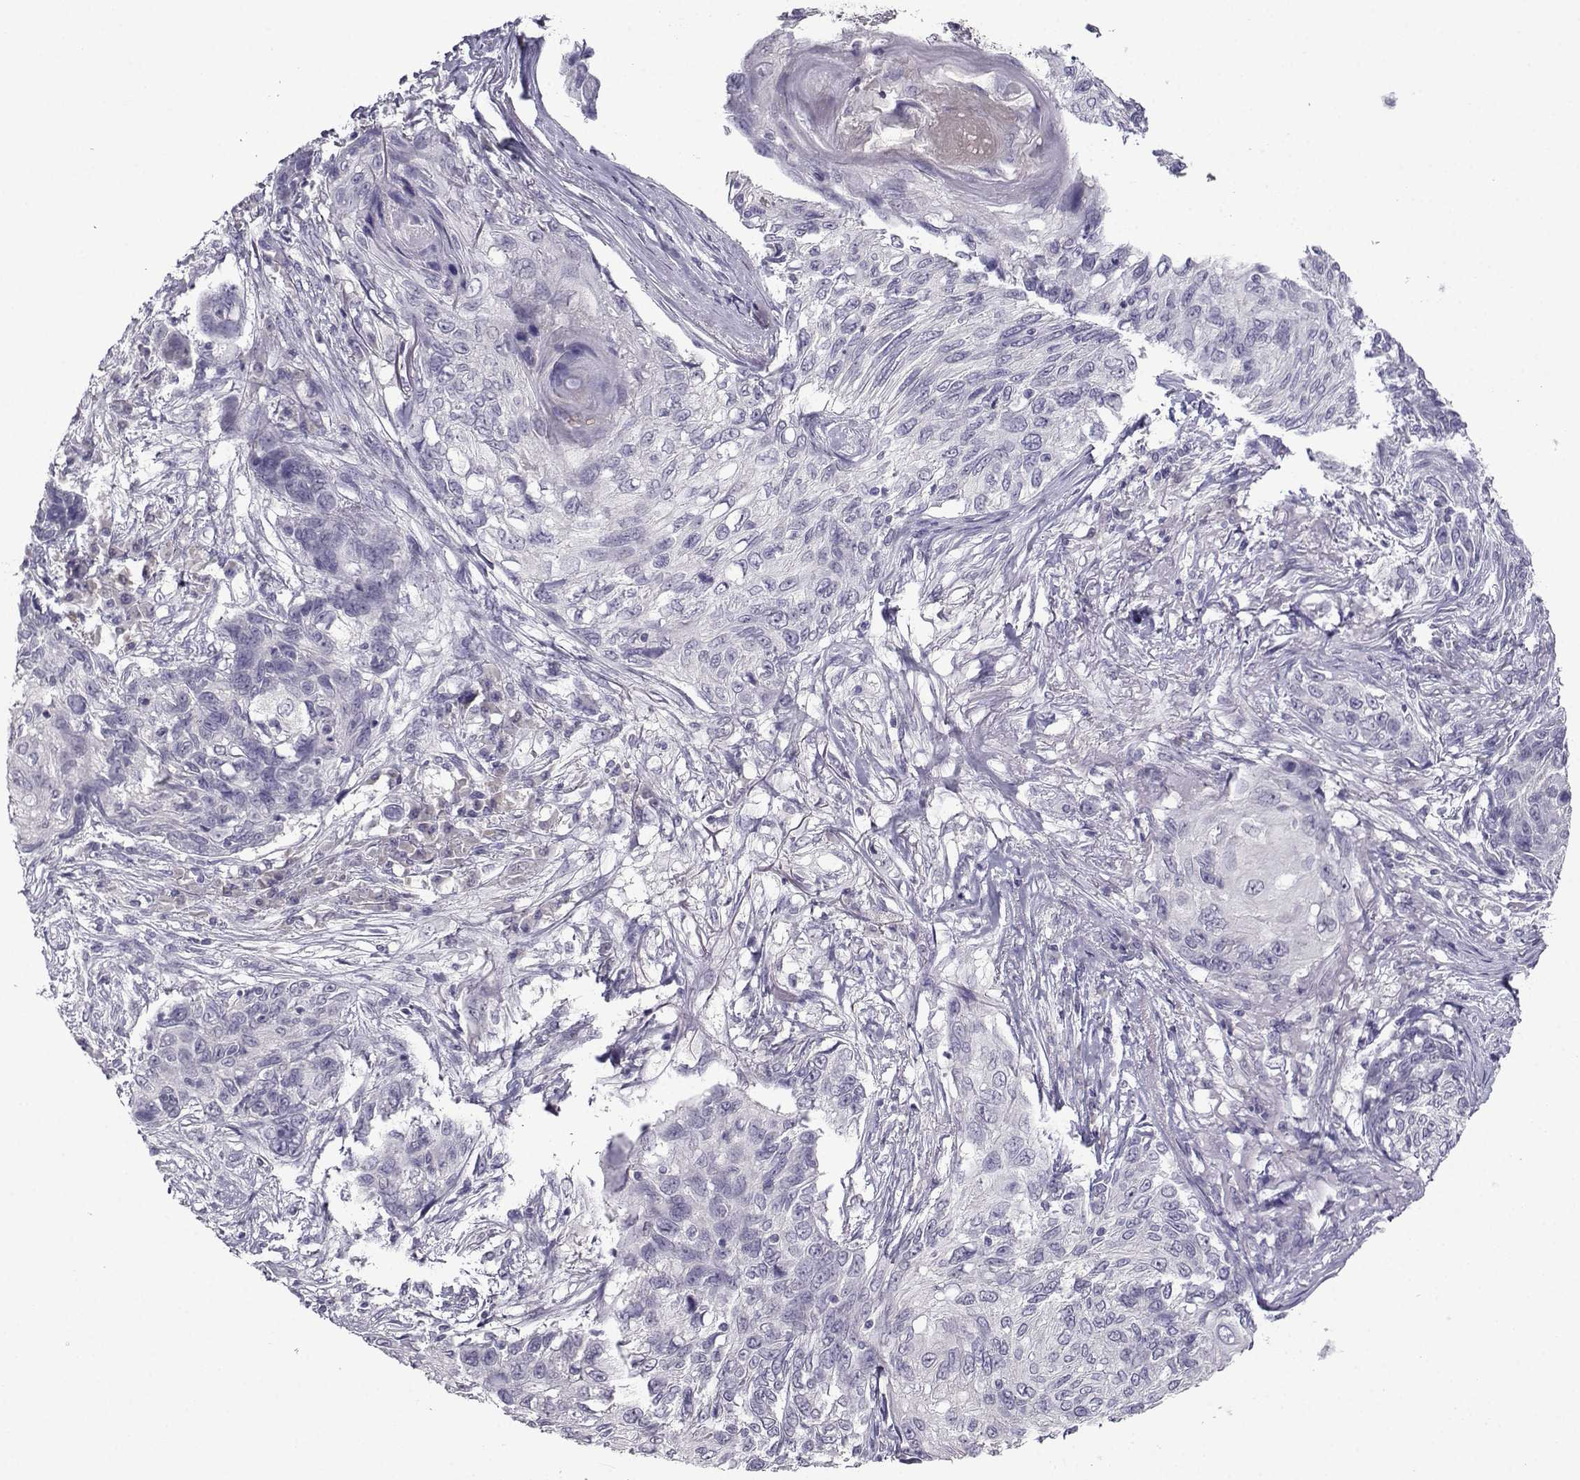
{"staining": {"intensity": "negative", "quantity": "none", "location": "none"}, "tissue": "skin cancer", "cell_type": "Tumor cells", "image_type": "cancer", "snomed": [{"axis": "morphology", "description": "Squamous cell carcinoma, NOS"}, {"axis": "topography", "description": "Skin"}], "caption": "Immunohistochemical staining of squamous cell carcinoma (skin) reveals no significant positivity in tumor cells. (Immunohistochemistry, brightfield microscopy, high magnification).", "gene": "CRYBB1", "patient": {"sex": "male", "age": 92}}